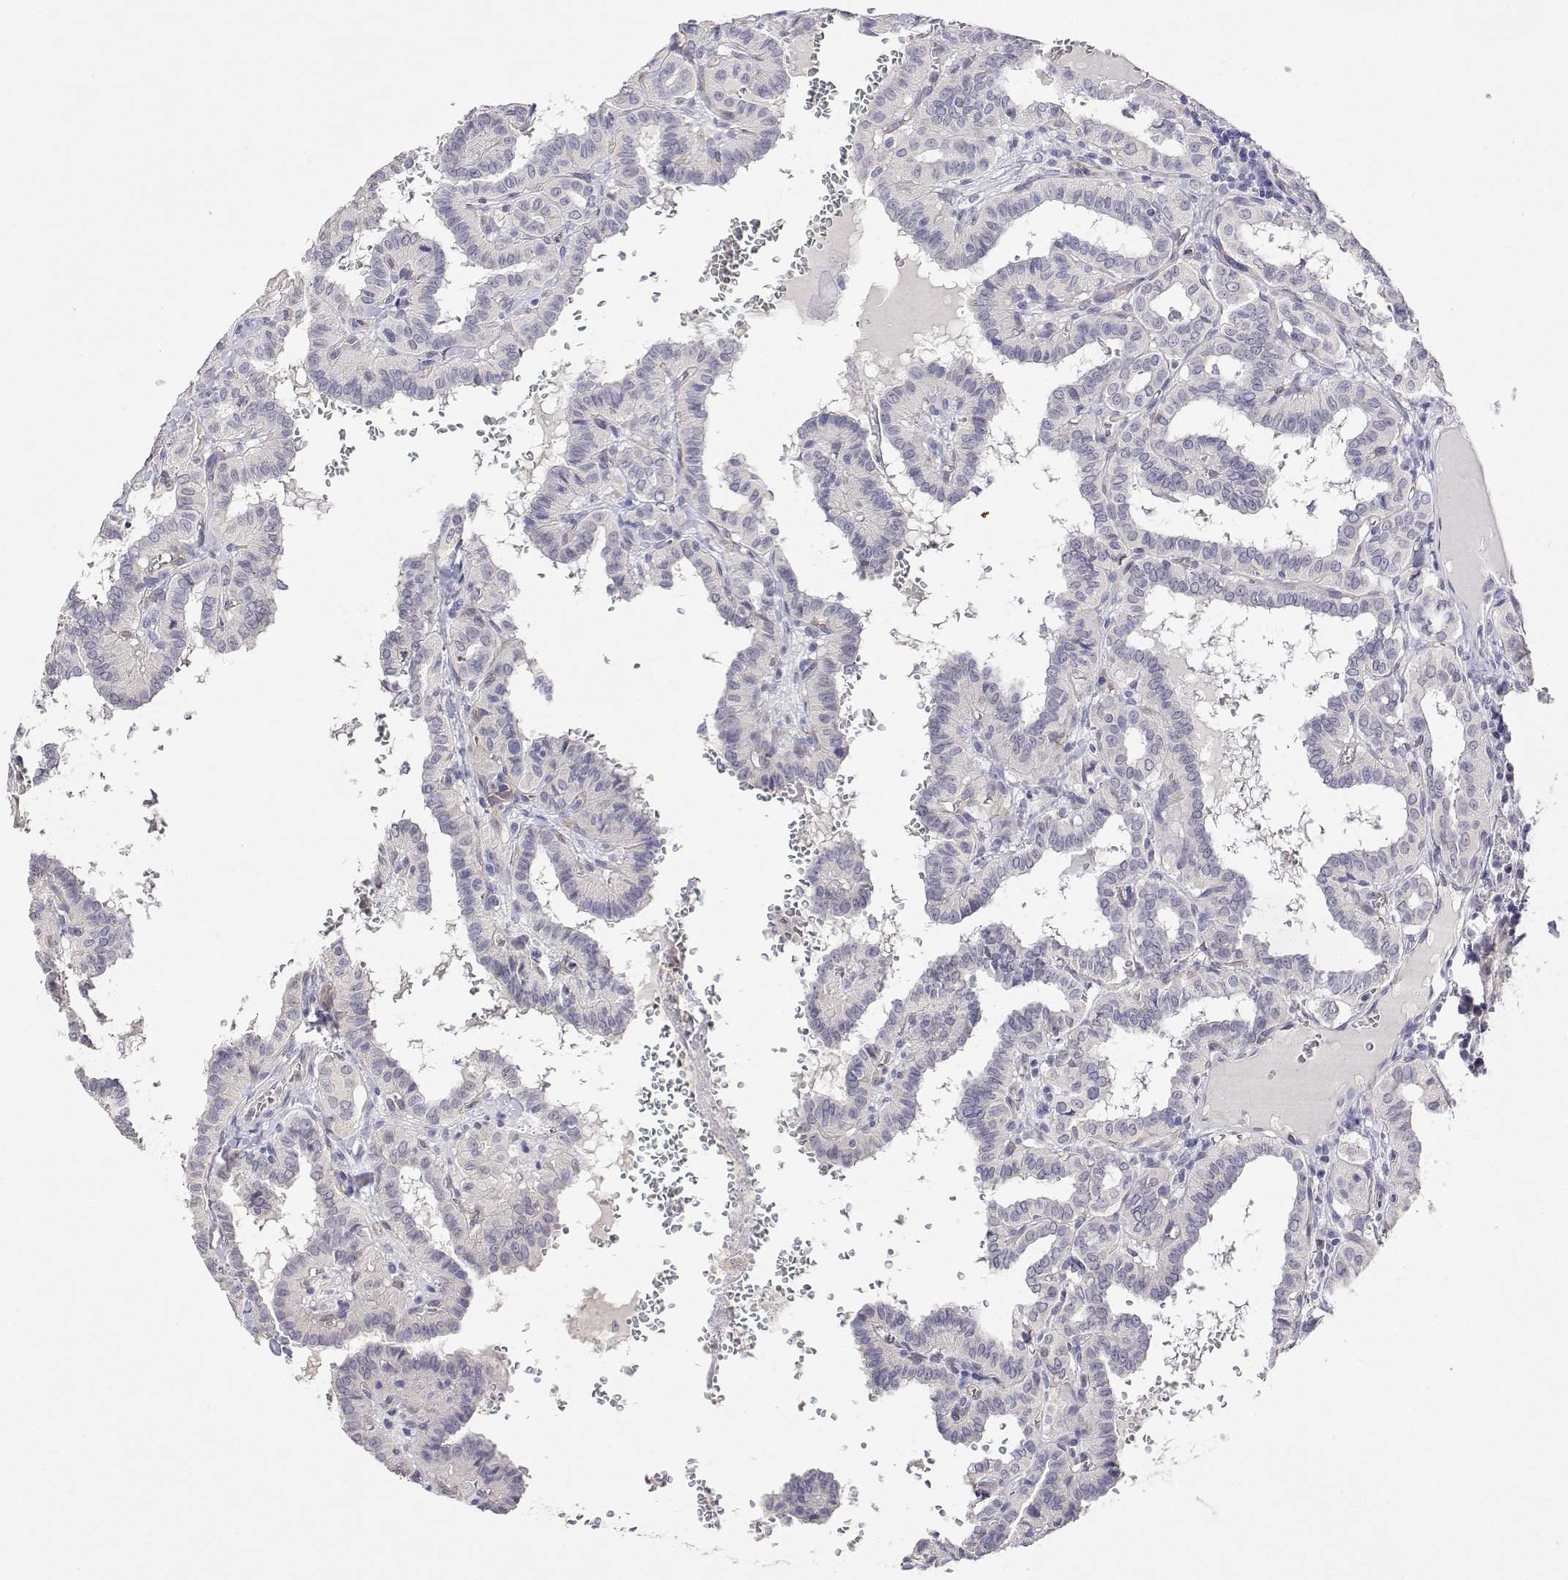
{"staining": {"intensity": "negative", "quantity": "none", "location": "none"}, "tissue": "thyroid cancer", "cell_type": "Tumor cells", "image_type": "cancer", "snomed": [{"axis": "morphology", "description": "Papillary adenocarcinoma, NOS"}, {"axis": "topography", "description": "Thyroid gland"}], "caption": "A high-resolution photomicrograph shows immunohistochemistry staining of thyroid cancer, which displays no significant staining in tumor cells.", "gene": "PLCB1", "patient": {"sex": "female", "age": 21}}